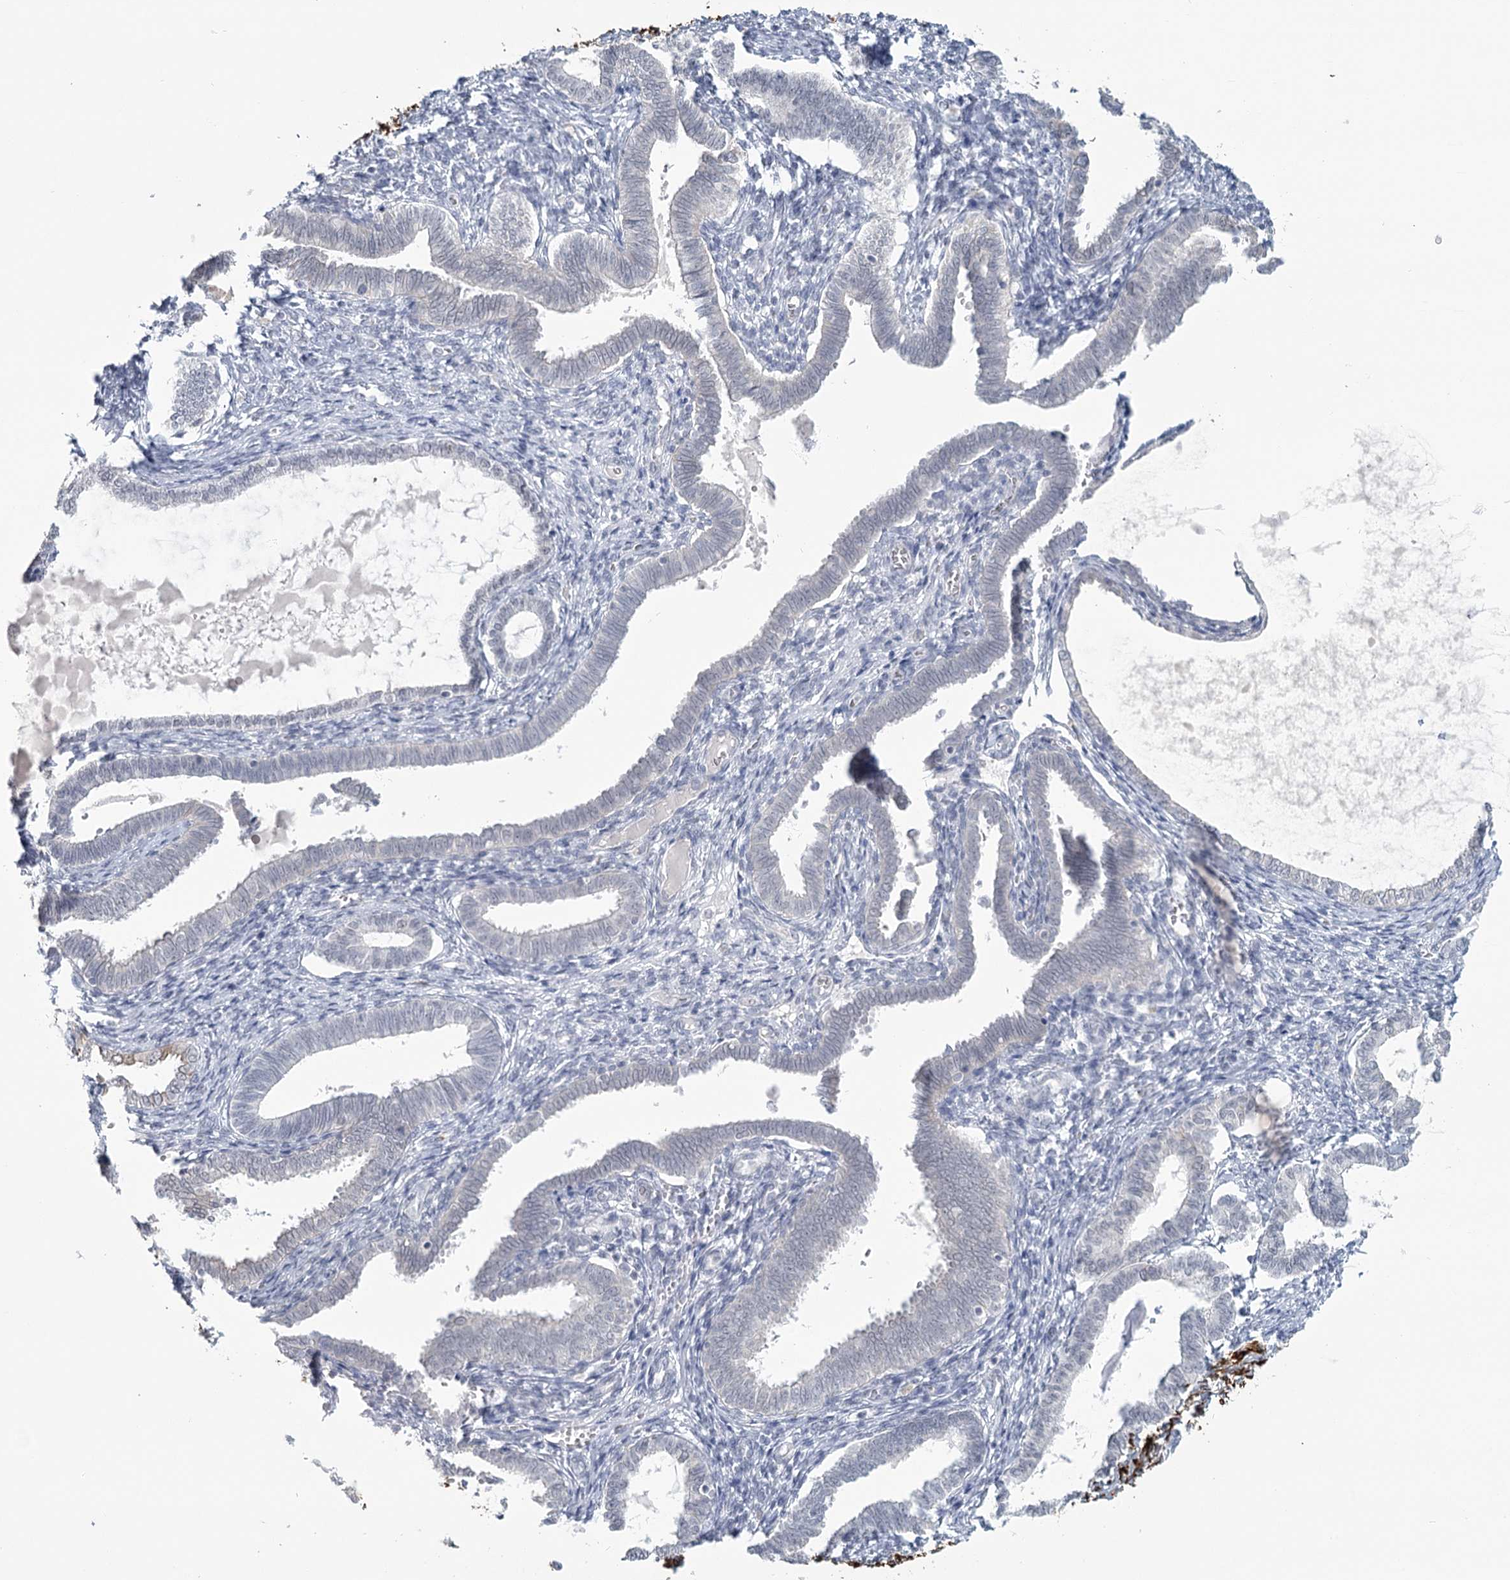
{"staining": {"intensity": "negative", "quantity": "none", "location": "none"}, "tissue": "endometrium", "cell_type": "Cells in endometrial stroma", "image_type": "normal", "snomed": [{"axis": "morphology", "description": "Normal tissue, NOS"}, {"axis": "topography", "description": "Endometrium"}], "caption": "Immunohistochemistry (IHC) photomicrograph of unremarkable endometrium: endometrium stained with DAB demonstrates no significant protein expression in cells in endometrial stroma. (DAB (3,3'-diaminobenzidine) IHC, high magnification).", "gene": "TMEM70", "patient": {"sex": "female", "age": 77}}